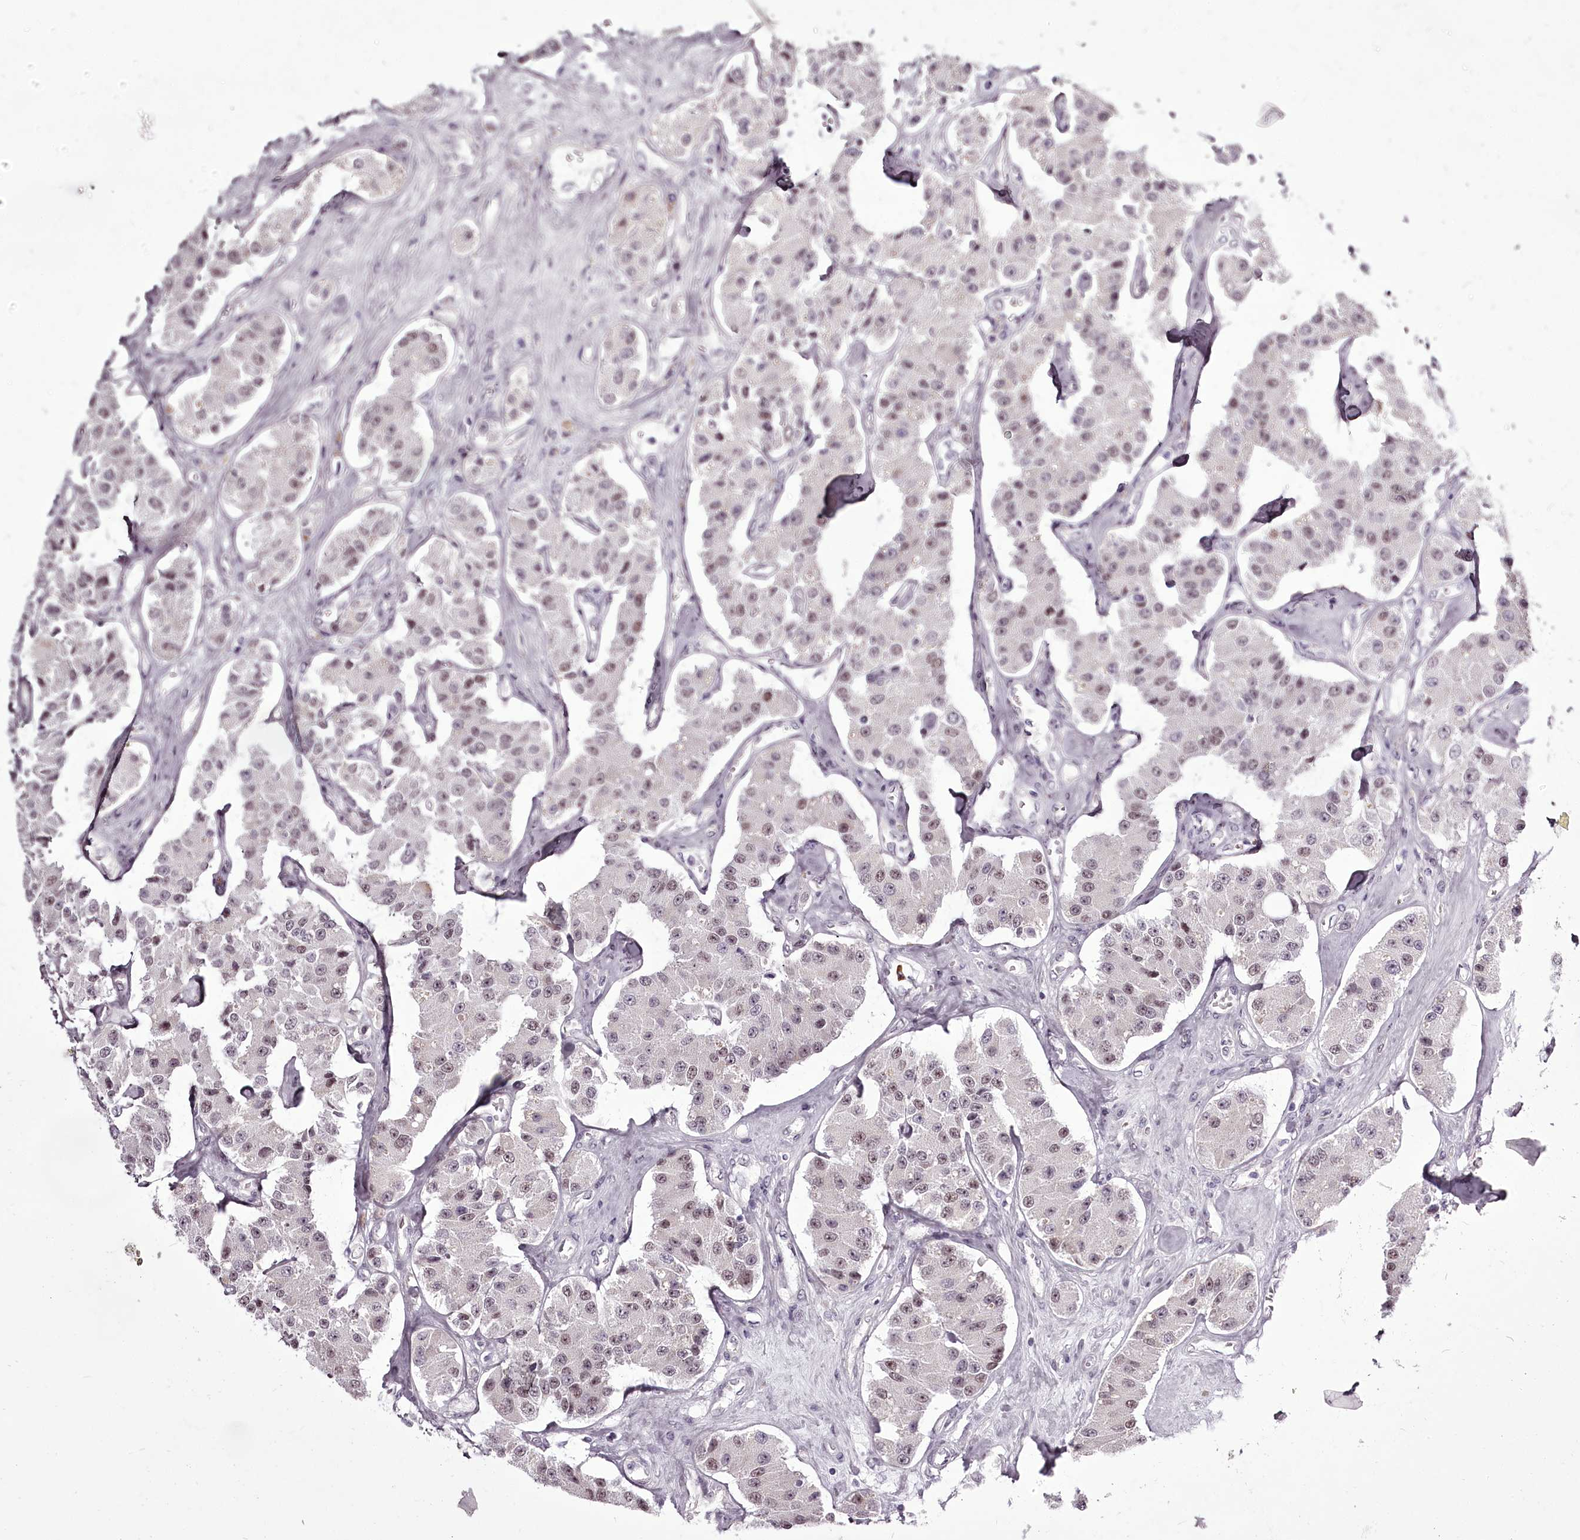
{"staining": {"intensity": "weak", "quantity": ">75%", "location": "nuclear"}, "tissue": "carcinoid", "cell_type": "Tumor cells", "image_type": "cancer", "snomed": [{"axis": "morphology", "description": "Carcinoid, malignant, NOS"}, {"axis": "topography", "description": "Pancreas"}], "caption": "Weak nuclear protein expression is present in about >75% of tumor cells in malignant carcinoid.", "gene": "C1orf56", "patient": {"sex": "male", "age": 41}}